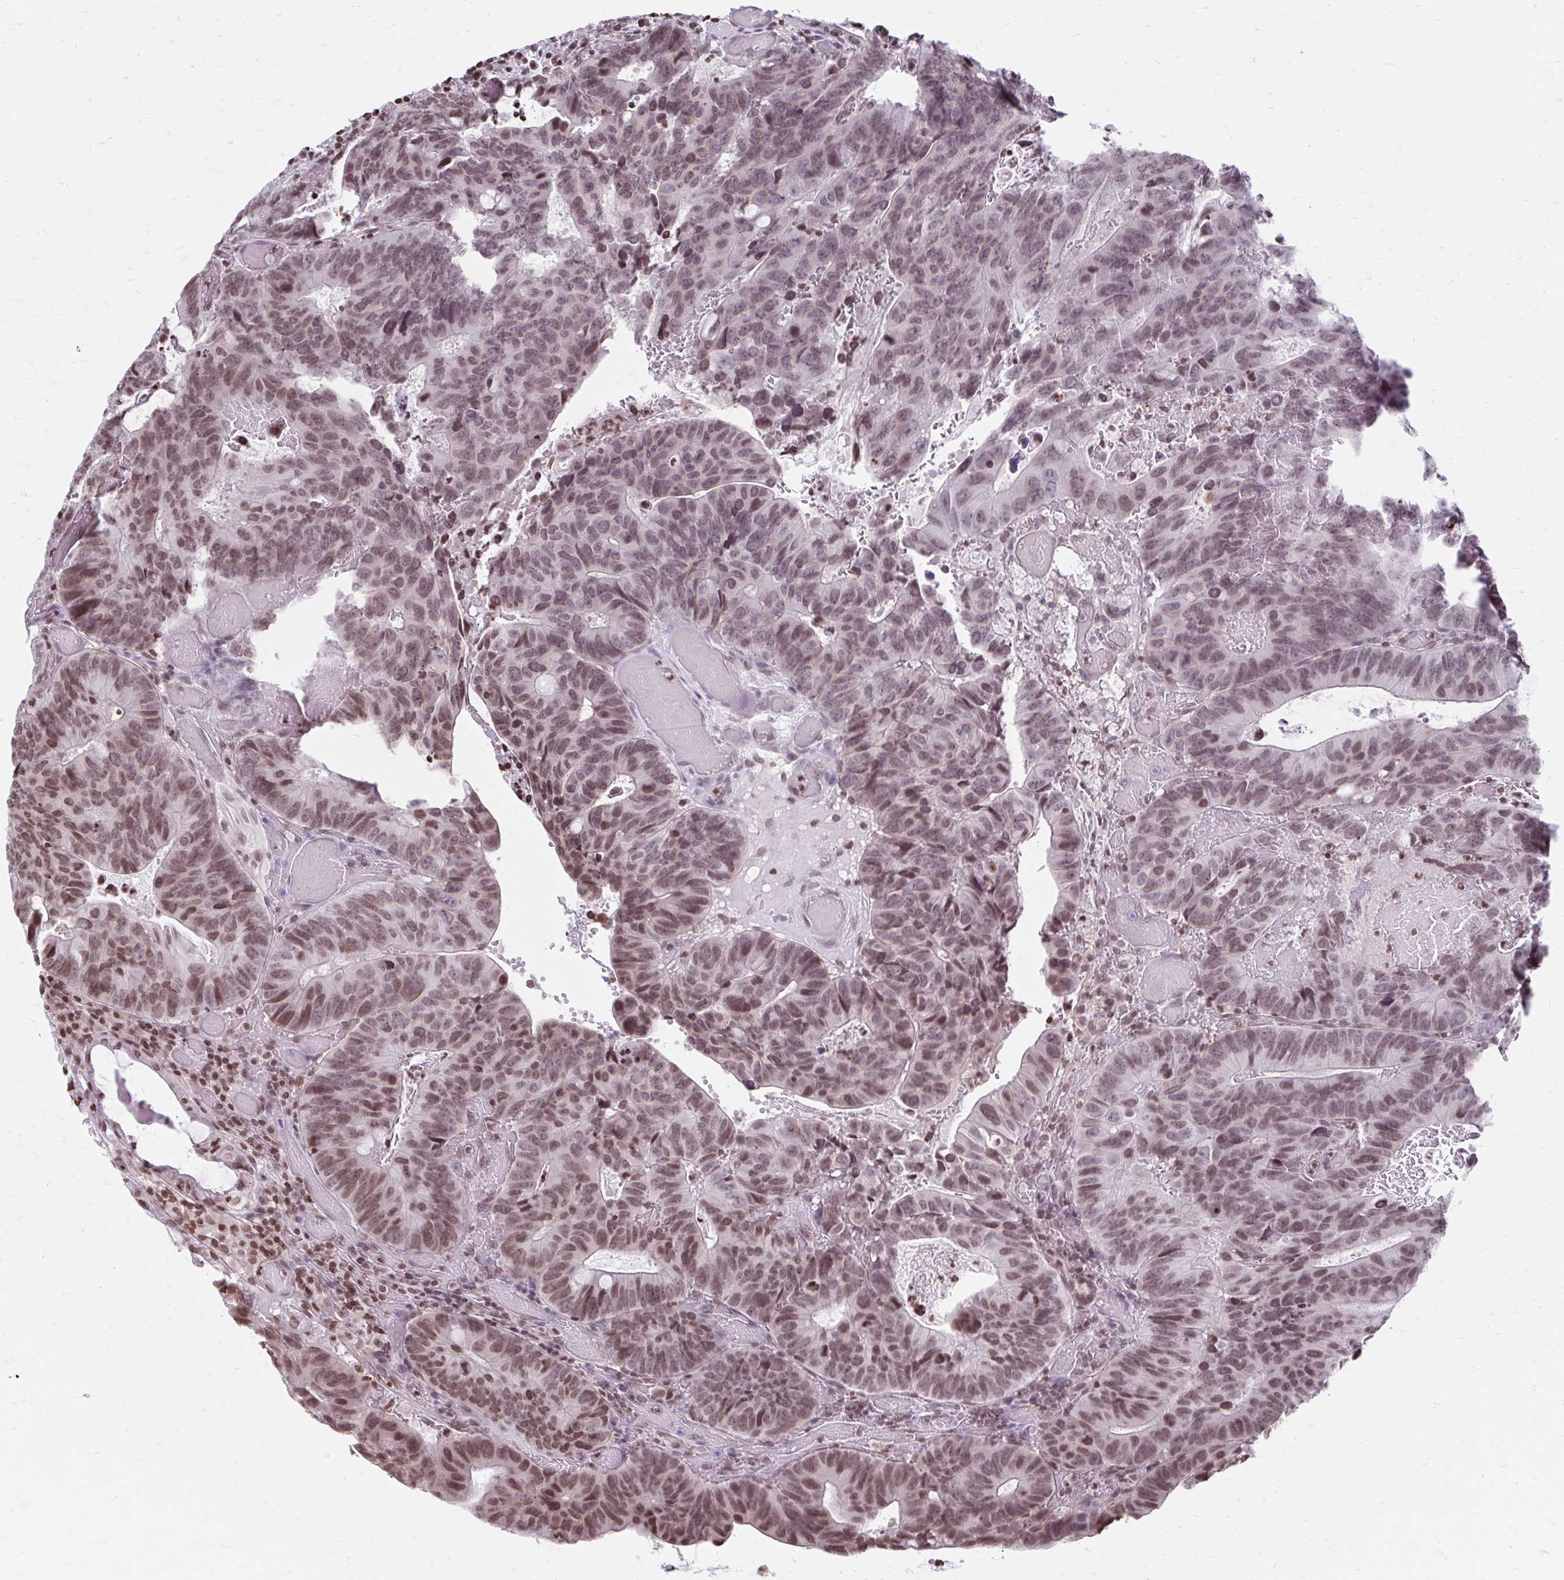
{"staining": {"intensity": "moderate", "quantity": "25%-75%", "location": "nuclear"}, "tissue": "colorectal cancer", "cell_type": "Tumor cells", "image_type": "cancer", "snomed": [{"axis": "morphology", "description": "Adenocarcinoma, NOS"}, {"axis": "topography", "description": "Colon"}], "caption": "High-magnification brightfield microscopy of colorectal cancer (adenocarcinoma) stained with DAB (brown) and counterstained with hematoxylin (blue). tumor cells exhibit moderate nuclear staining is present in approximately25%-75% of cells.", "gene": "ORC3", "patient": {"sex": "male", "age": 87}}